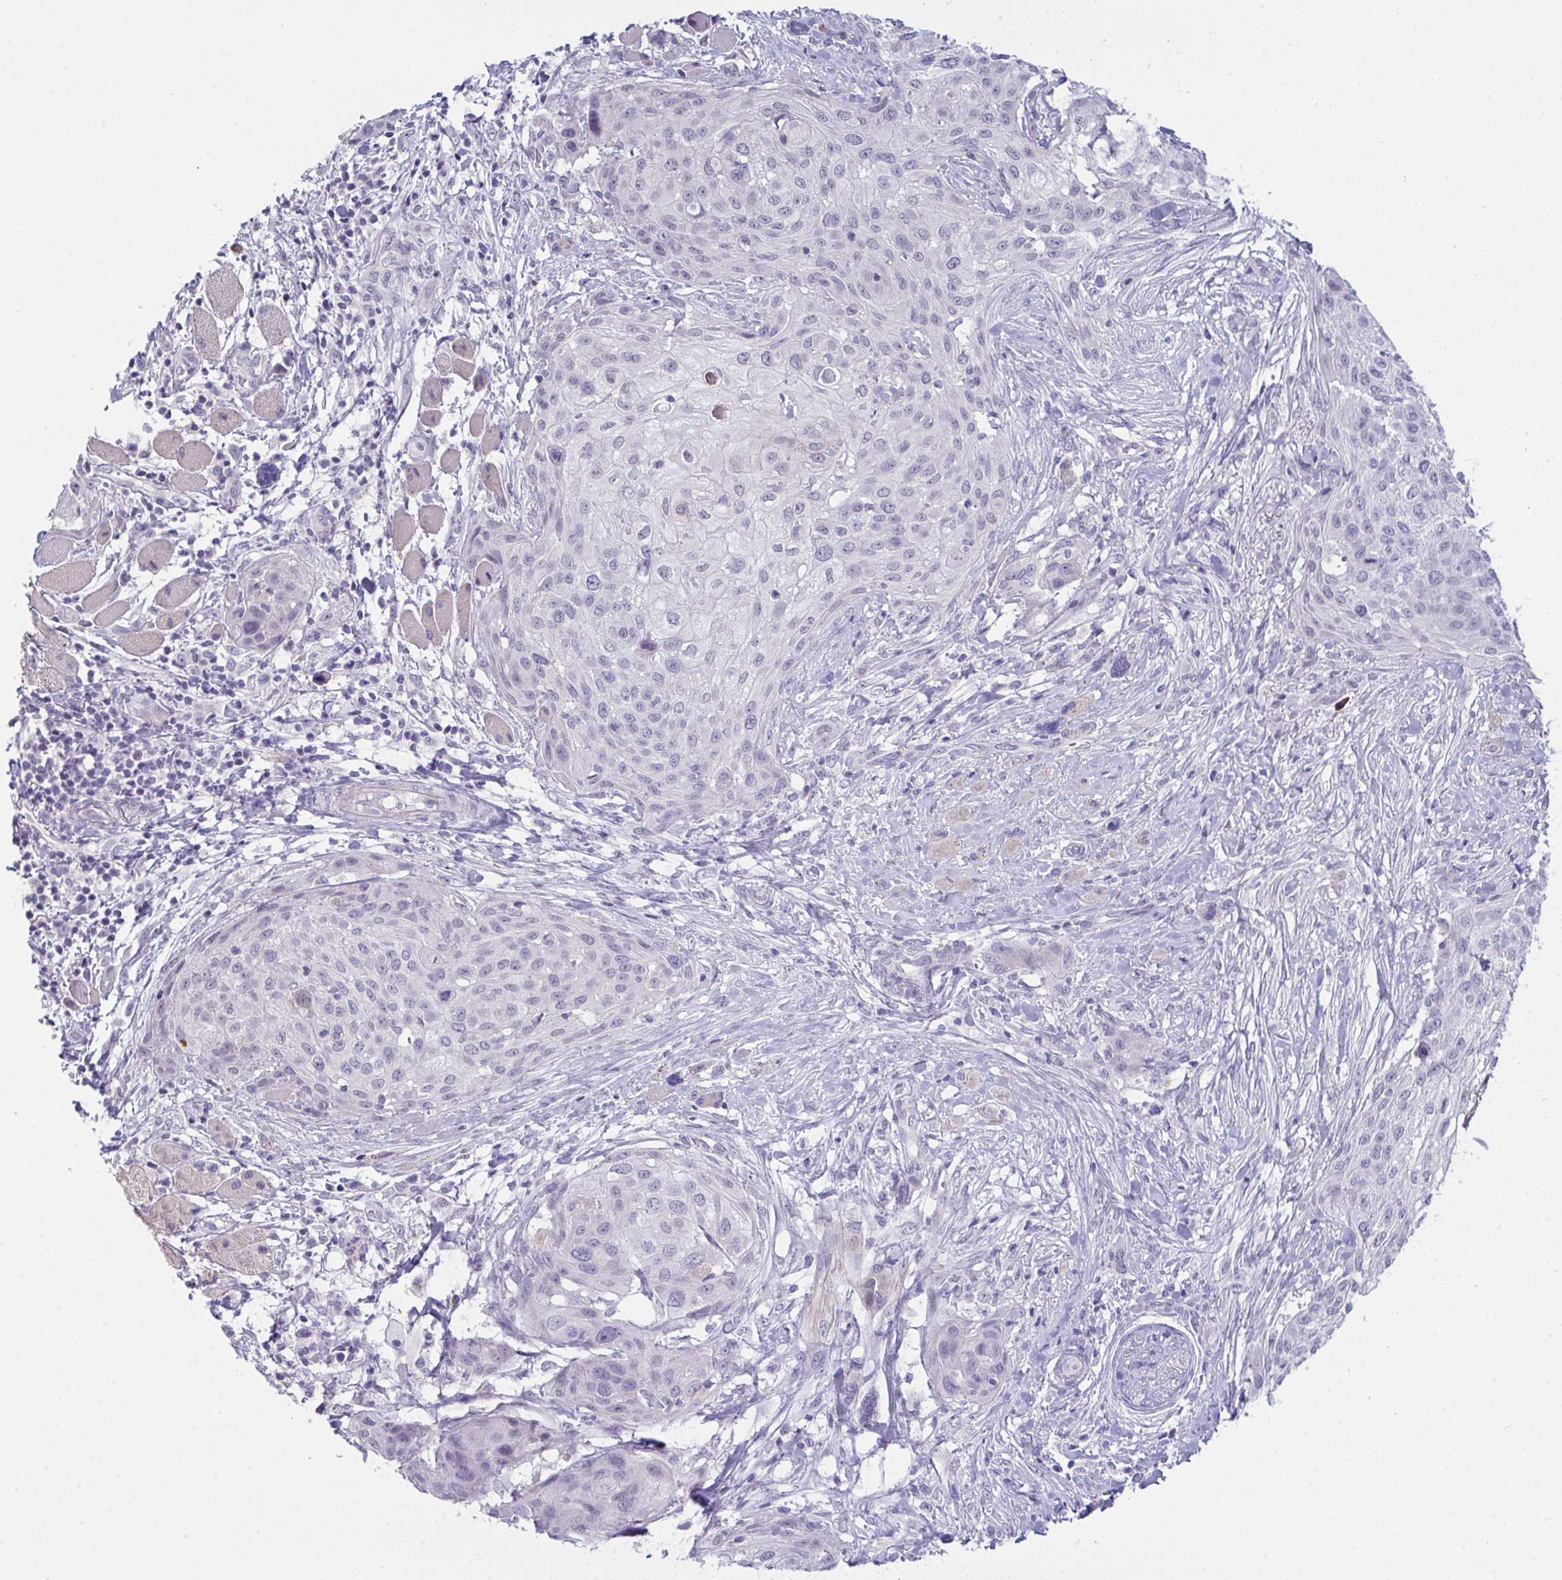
{"staining": {"intensity": "negative", "quantity": "none", "location": "none"}, "tissue": "skin cancer", "cell_type": "Tumor cells", "image_type": "cancer", "snomed": [{"axis": "morphology", "description": "Squamous cell carcinoma, NOS"}, {"axis": "topography", "description": "Skin"}], "caption": "Immunohistochemistry micrograph of neoplastic tissue: human skin cancer stained with DAB demonstrates no significant protein expression in tumor cells. Nuclei are stained in blue.", "gene": "ATP6V0D2", "patient": {"sex": "female", "age": 87}}